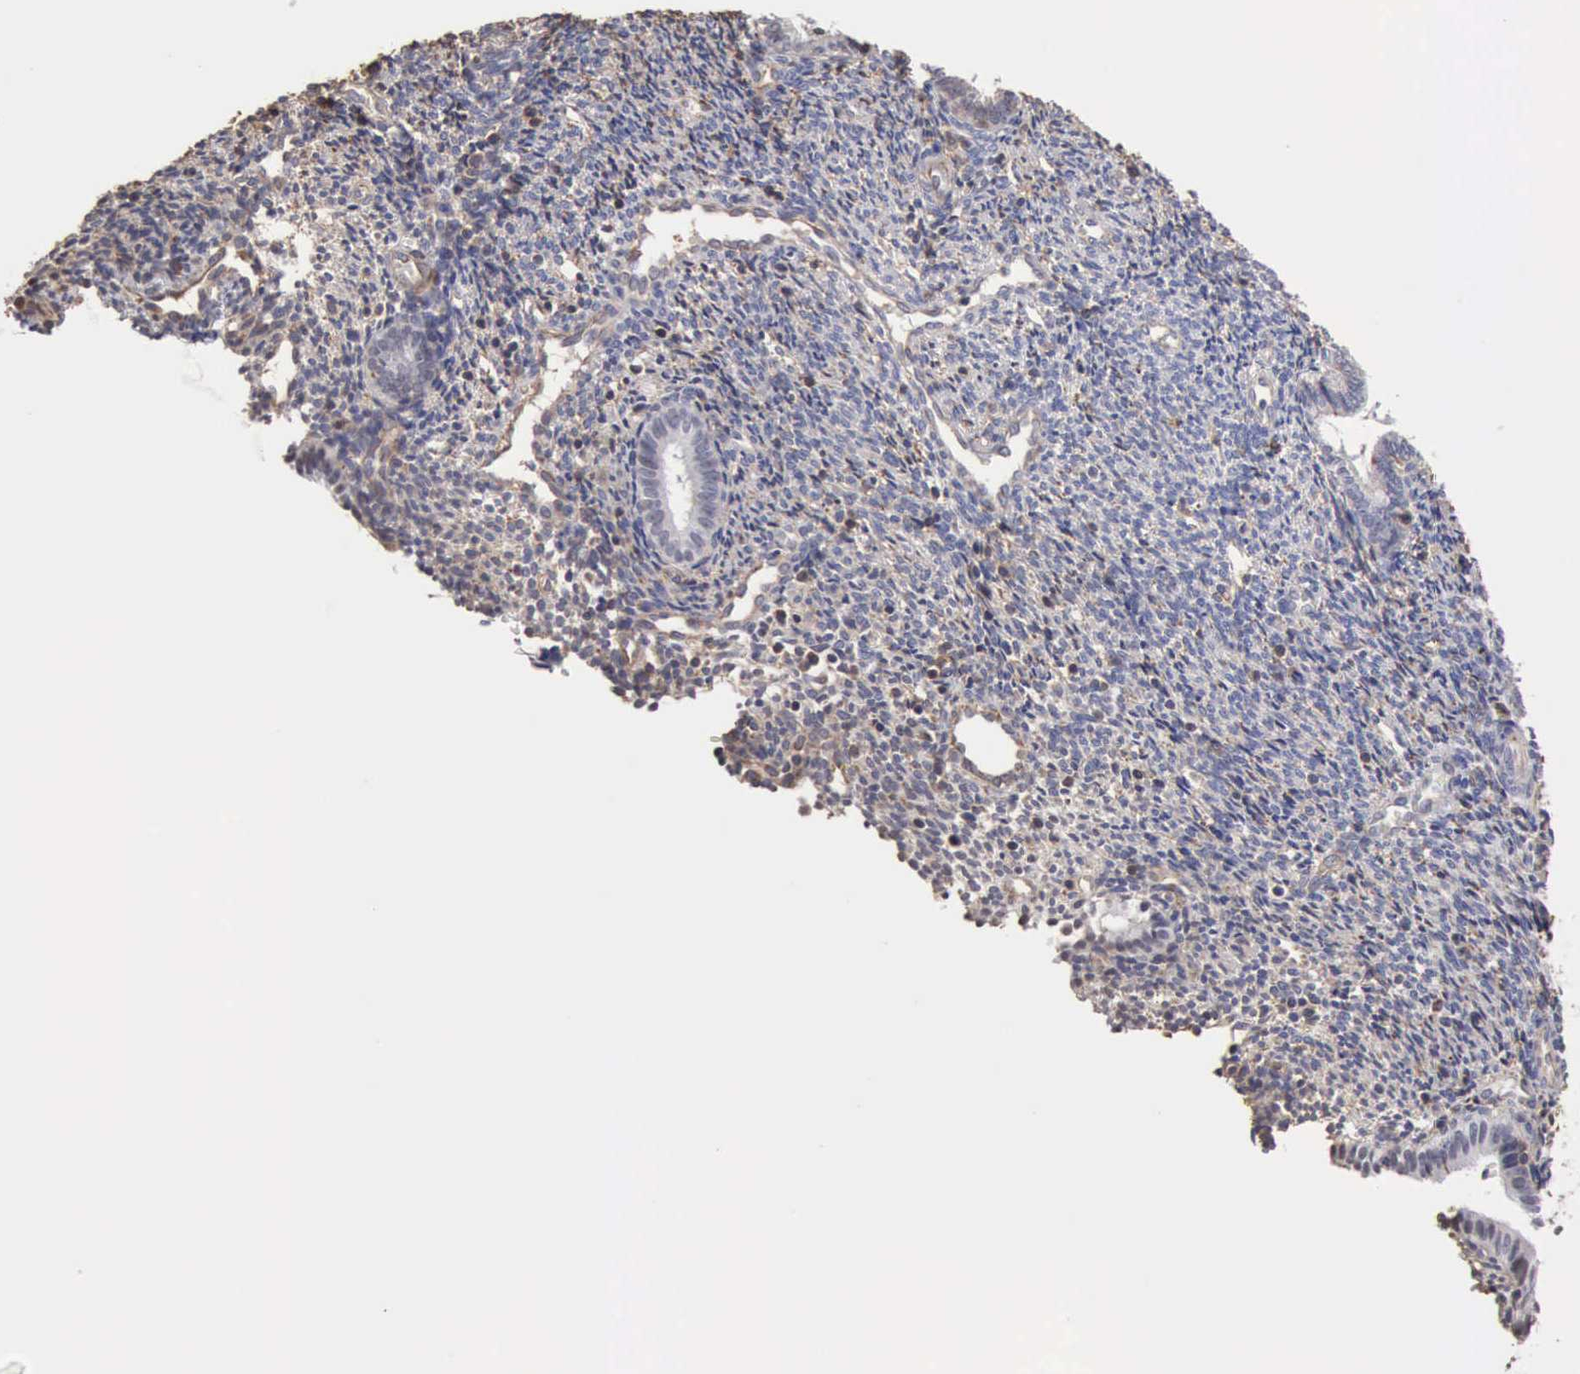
{"staining": {"intensity": "moderate", "quantity": "<25%", "location": "cytoplasmic/membranous"}, "tissue": "endometrium", "cell_type": "Cells in endometrial stroma", "image_type": "normal", "snomed": [{"axis": "morphology", "description": "Normal tissue, NOS"}, {"axis": "topography", "description": "Endometrium"}], "caption": "Moderate cytoplasmic/membranous staining is present in approximately <25% of cells in endometrial stroma in unremarkable endometrium. The staining is performed using DAB brown chromogen to label protein expression. The nuclei are counter-stained blue using hematoxylin.", "gene": "GPR101", "patient": {"sex": "female", "age": 27}}